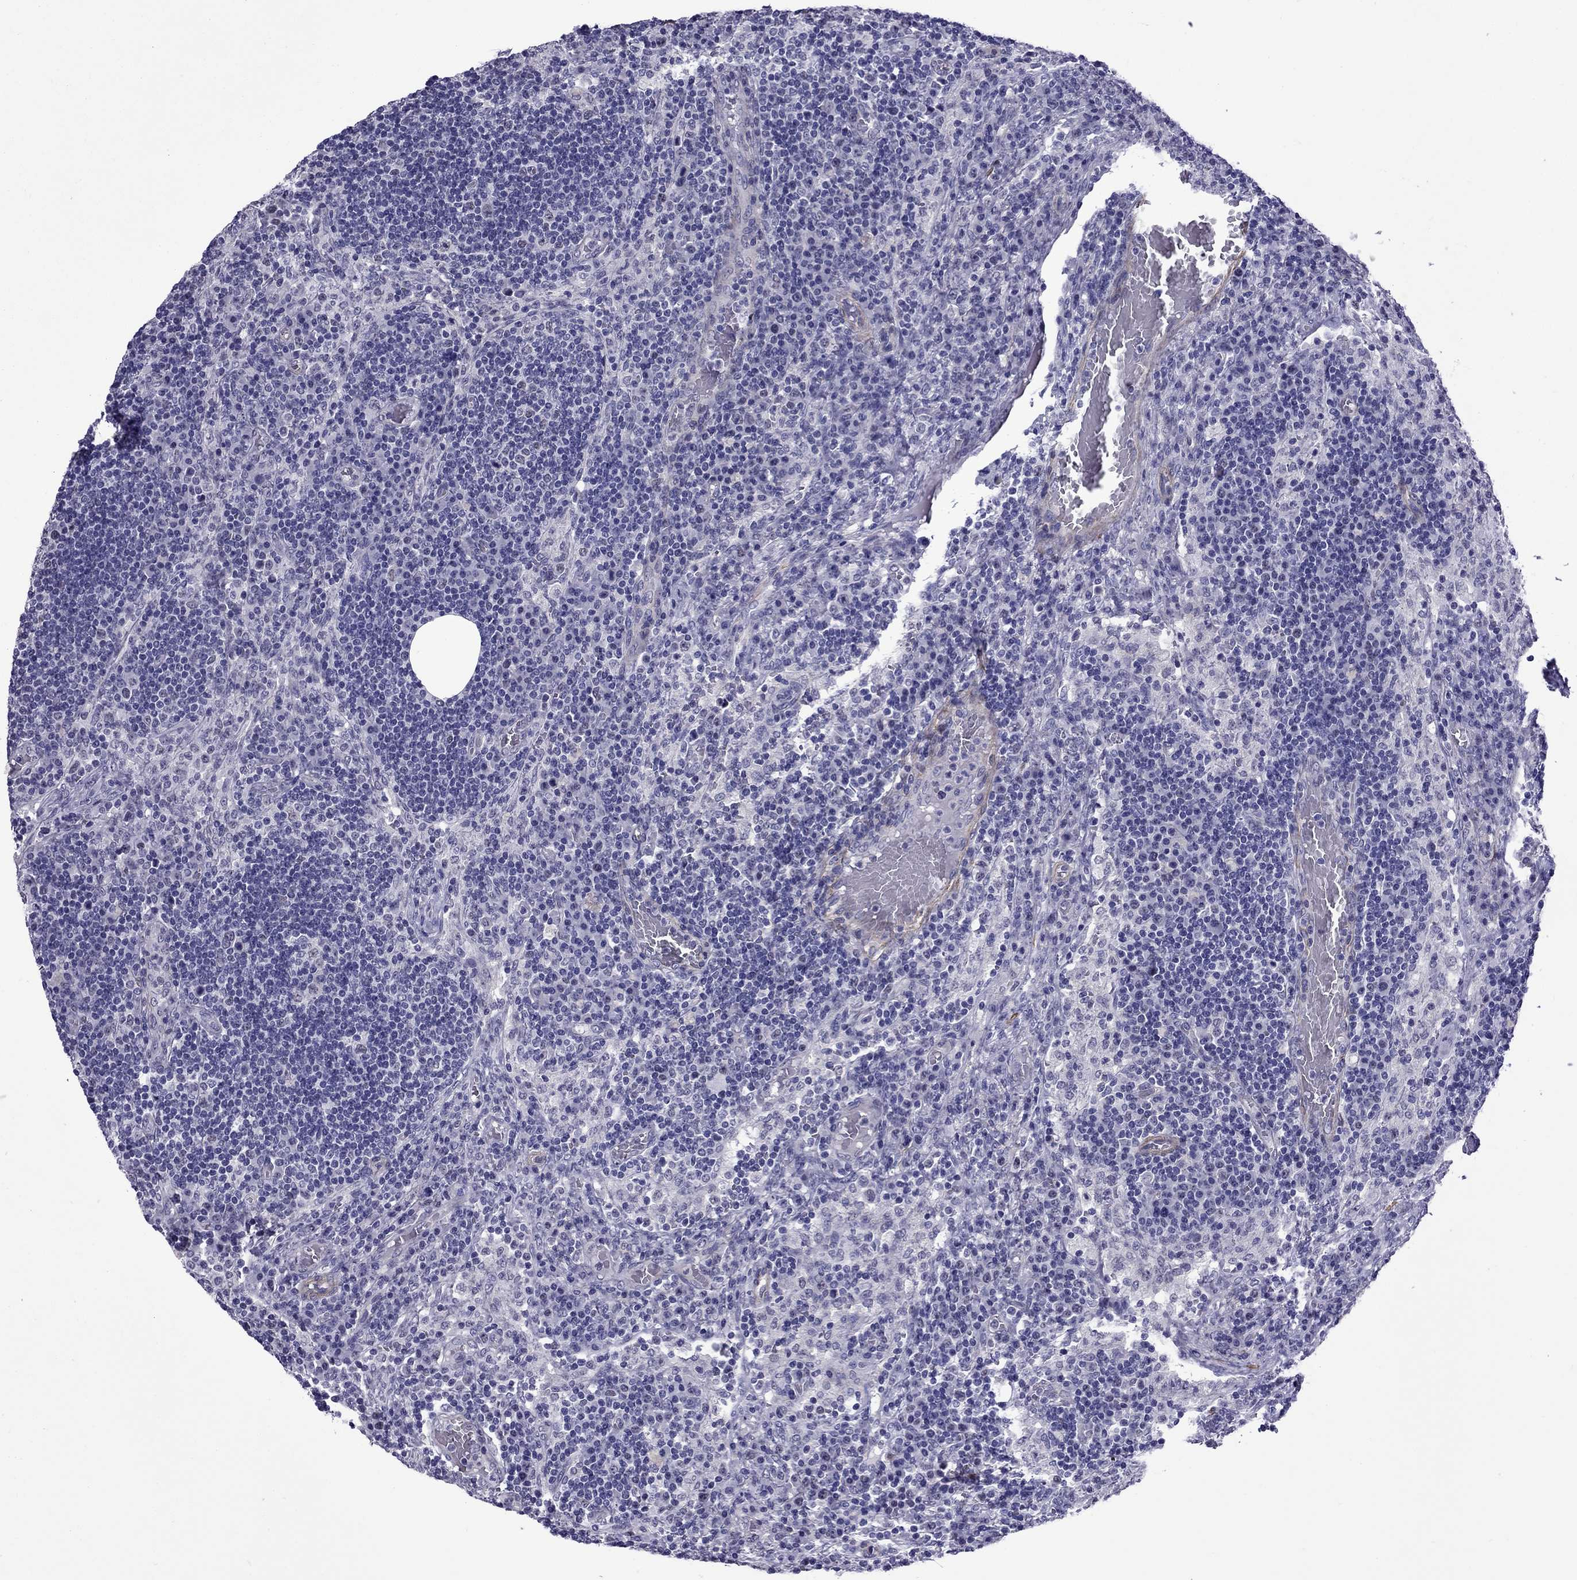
{"staining": {"intensity": "negative", "quantity": "none", "location": "none"}, "tissue": "lymph node", "cell_type": "Germinal center cells", "image_type": "normal", "snomed": [{"axis": "morphology", "description": "Normal tissue, NOS"}, {"axis": "topography", "description": "Lymph node"}], "caption": "Germinal center cells are negative for brown protein staining in normal lymph node. (Immunohistochemistry, brightfield microscopy, high magnification).", "gene": "CHRNA5", "patient": {"sex": "male", "age": 63}}